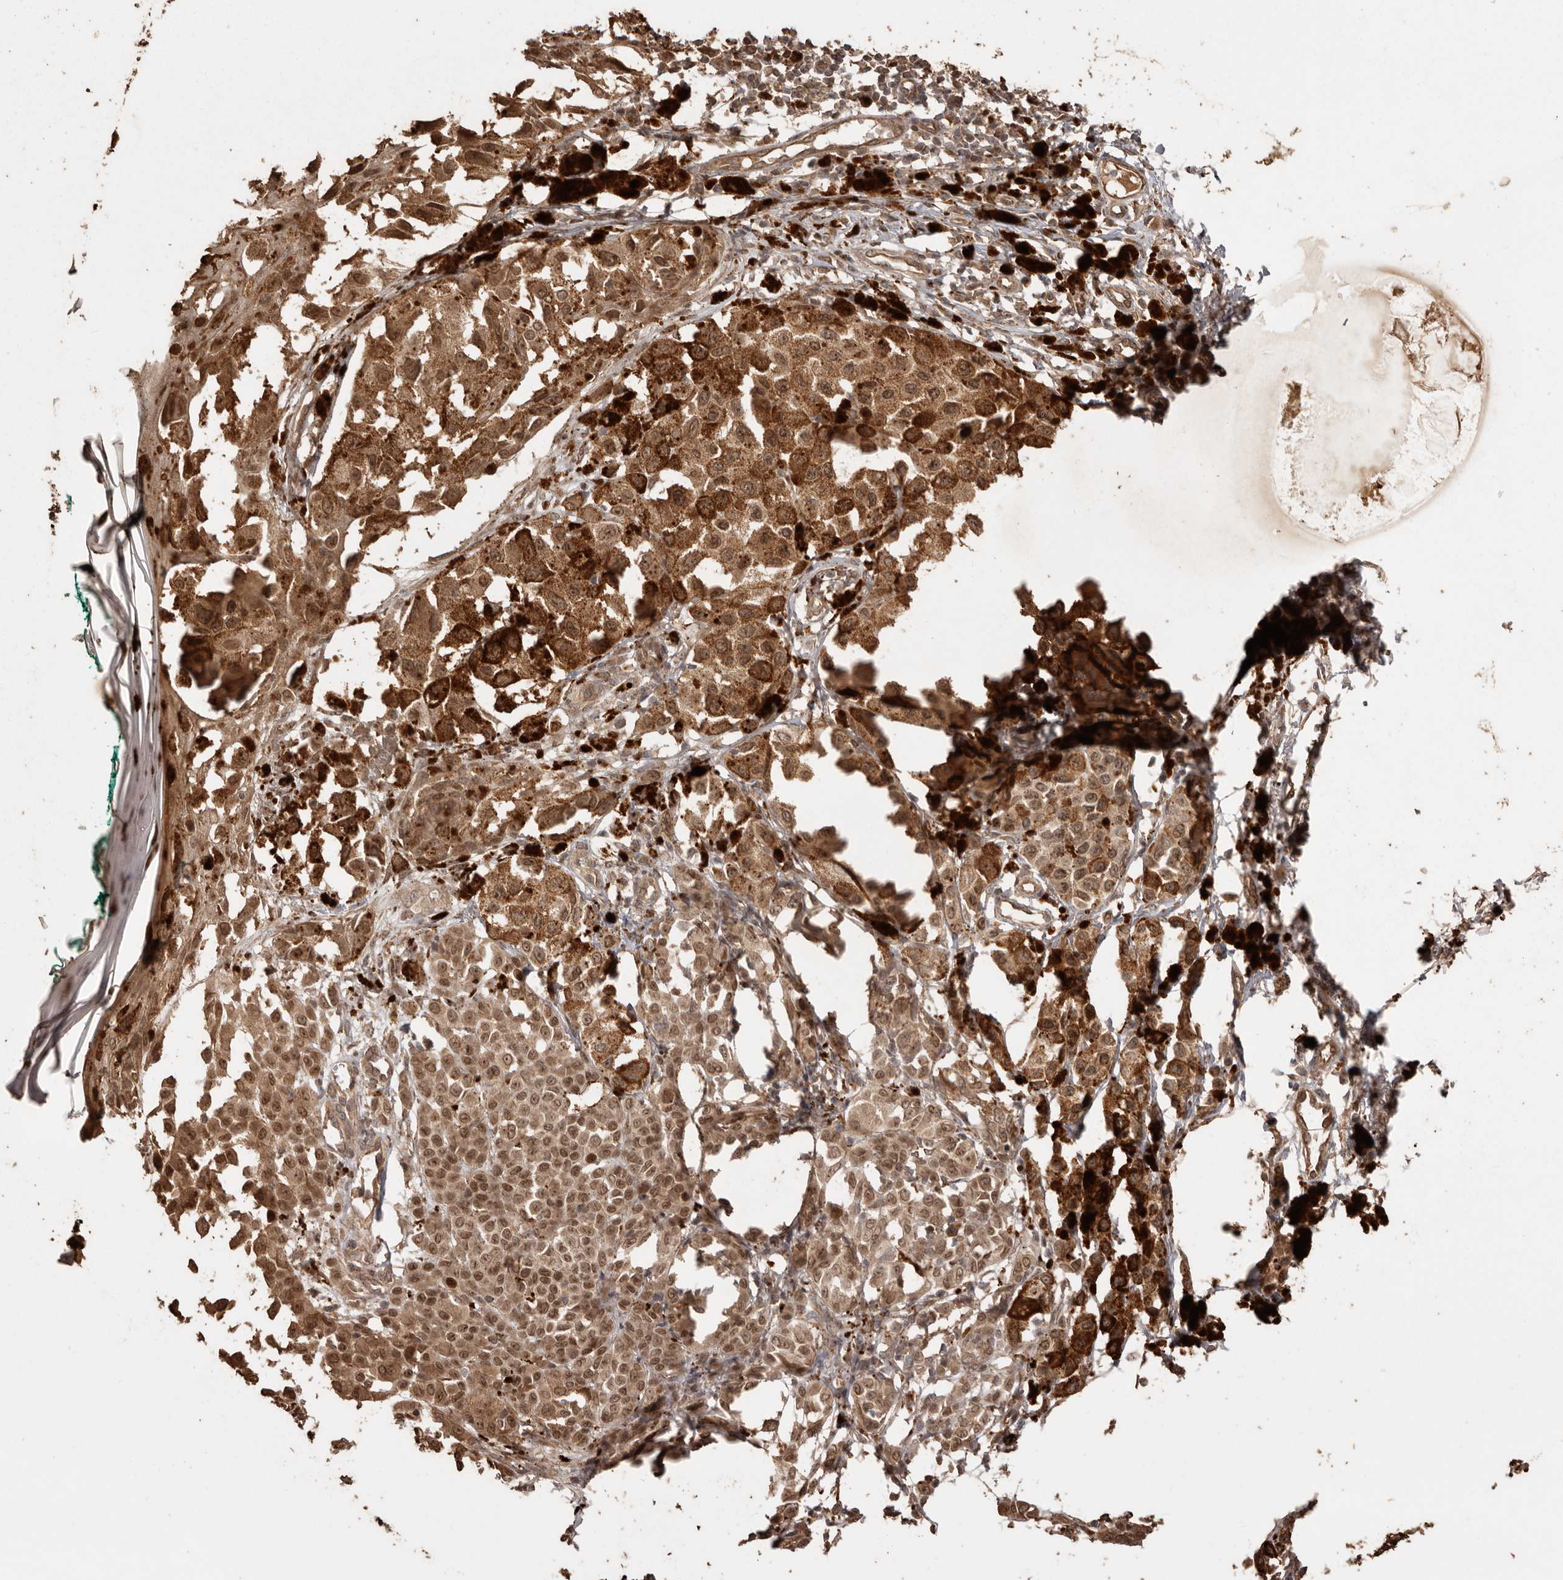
{"staining": {"intensity": "moderate", "quantity": ">75%", "location": "cytoplasmic/membranous,nuclear"}, "tissue": "melanoma", "cell_type": "Tumor cells", "image_type": "cancer", "snomed": [{"axis": "morphology", "description": "Malignant melanoma, NOS"}, {"axis": "topography", "description": "Skin of leg"}], "caption": "Melanoma stained for a protein exhibits moderate cytoplasmic/membranous and nuclear positivity in tumor cells. The staining was performed using DAB (3,3'-diaminobenzidine), with brown indicating positive protein expression. Nuclei are stained blue with hematoxylin.", "gene": "NUP43", "patient": {"sex": "female", "age": 72}}